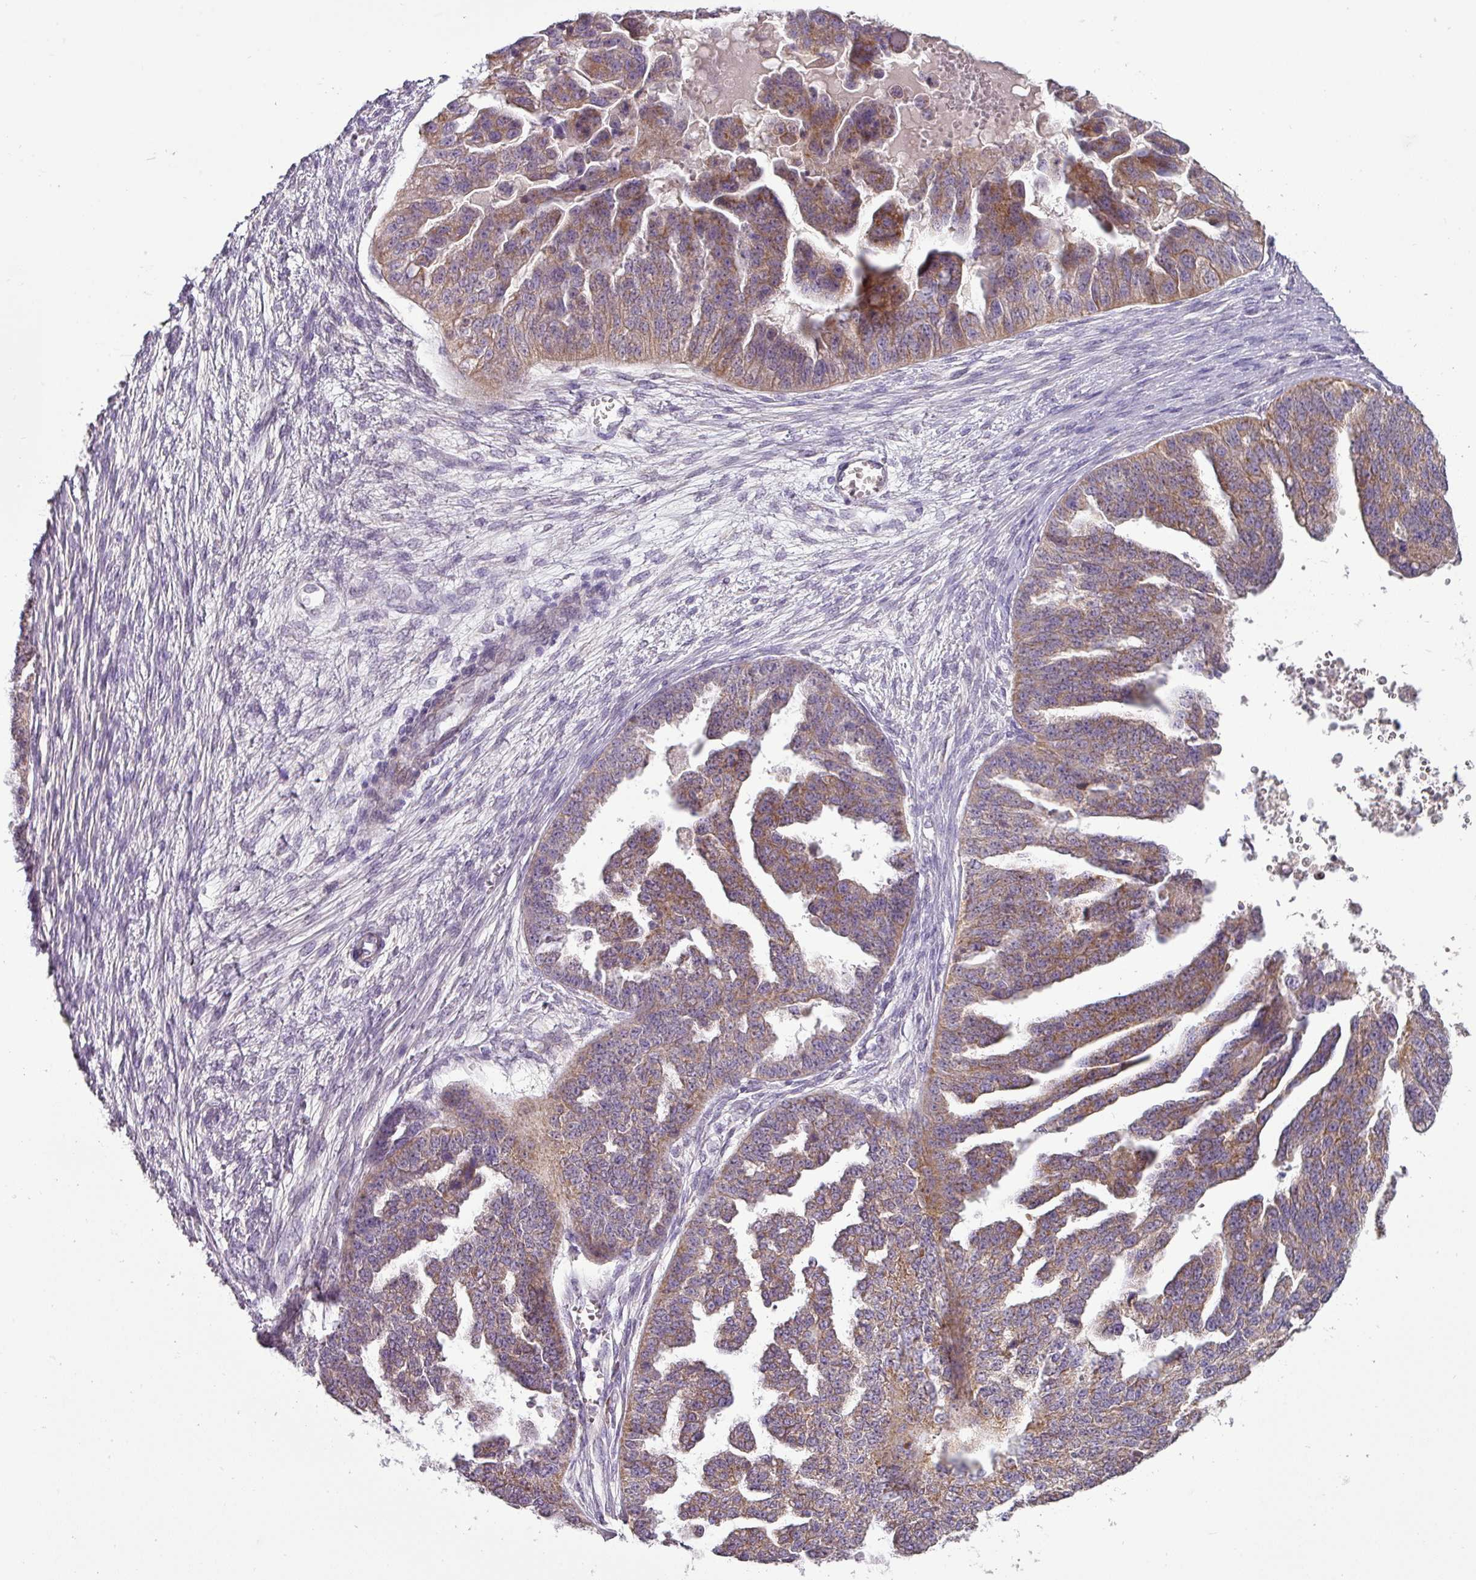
{"staining": {"intensity": "moderate", "quantity": ">75%", "location": "cytoplasmic/membranous"}, "tissue": "ovarian cancer", "cell_type": "Tumor cells", "image_type": "cancer", "snomed": [{"axis": "morphology", "description": "Cystadenocarcinoma, serous, NOS"}, {"axis": "topography", "description": "Ovary"}], "caption": "Tumor cells demonstrate medium levels of moderate cytoplasmic/membranous expression in about >75% of cells in ovarian cancer (serous cystadenocarcinoma). The protein is shown in brown color, while the nuclei are stained blue.", "gene": "TRAPPC1", "patient": {"sex": "female", "age": 58}}